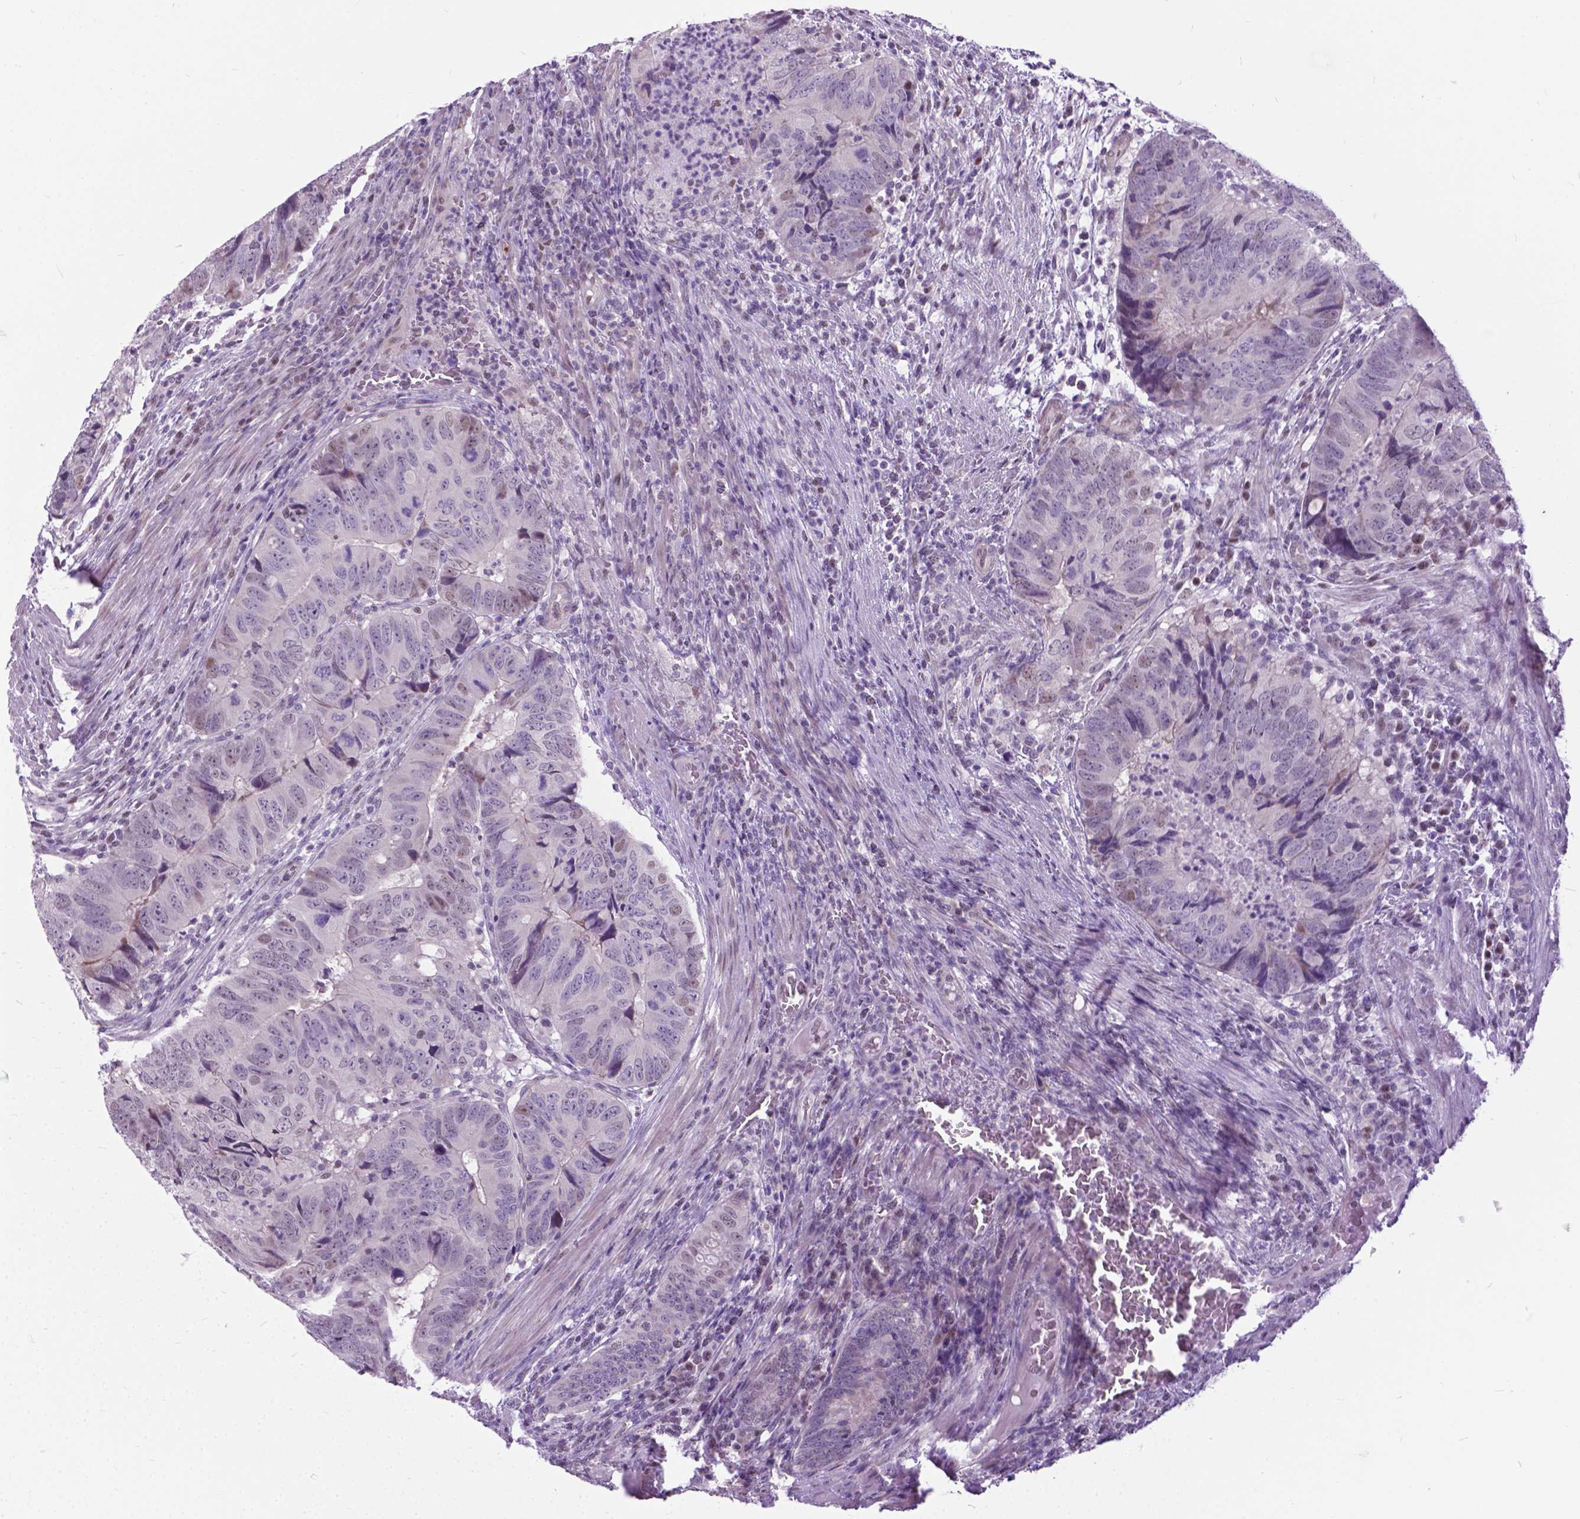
{"staining": {"intensity": "negative", "quantity": "none", "location": "none"}, "tissue": "colorectal cancer", "cell_type": "Tumor cells", "image_type": "cancer", "snomed": [{"axis": "morphology", "description": "Adenocarcinoma, NOS"}, {"axis": "topography", "description": "Colon"}], "caption": "High magnification brightfield microscopy of colorectal adenocarcinoma stained with DAB (3,3'-diaminobenzidine) (brown) and counterstained with hematoxylin (blue): tumor cells show no significant positivity.", "gene": "APCDD1L", "patient": {"sex": "male", "age": 79}}